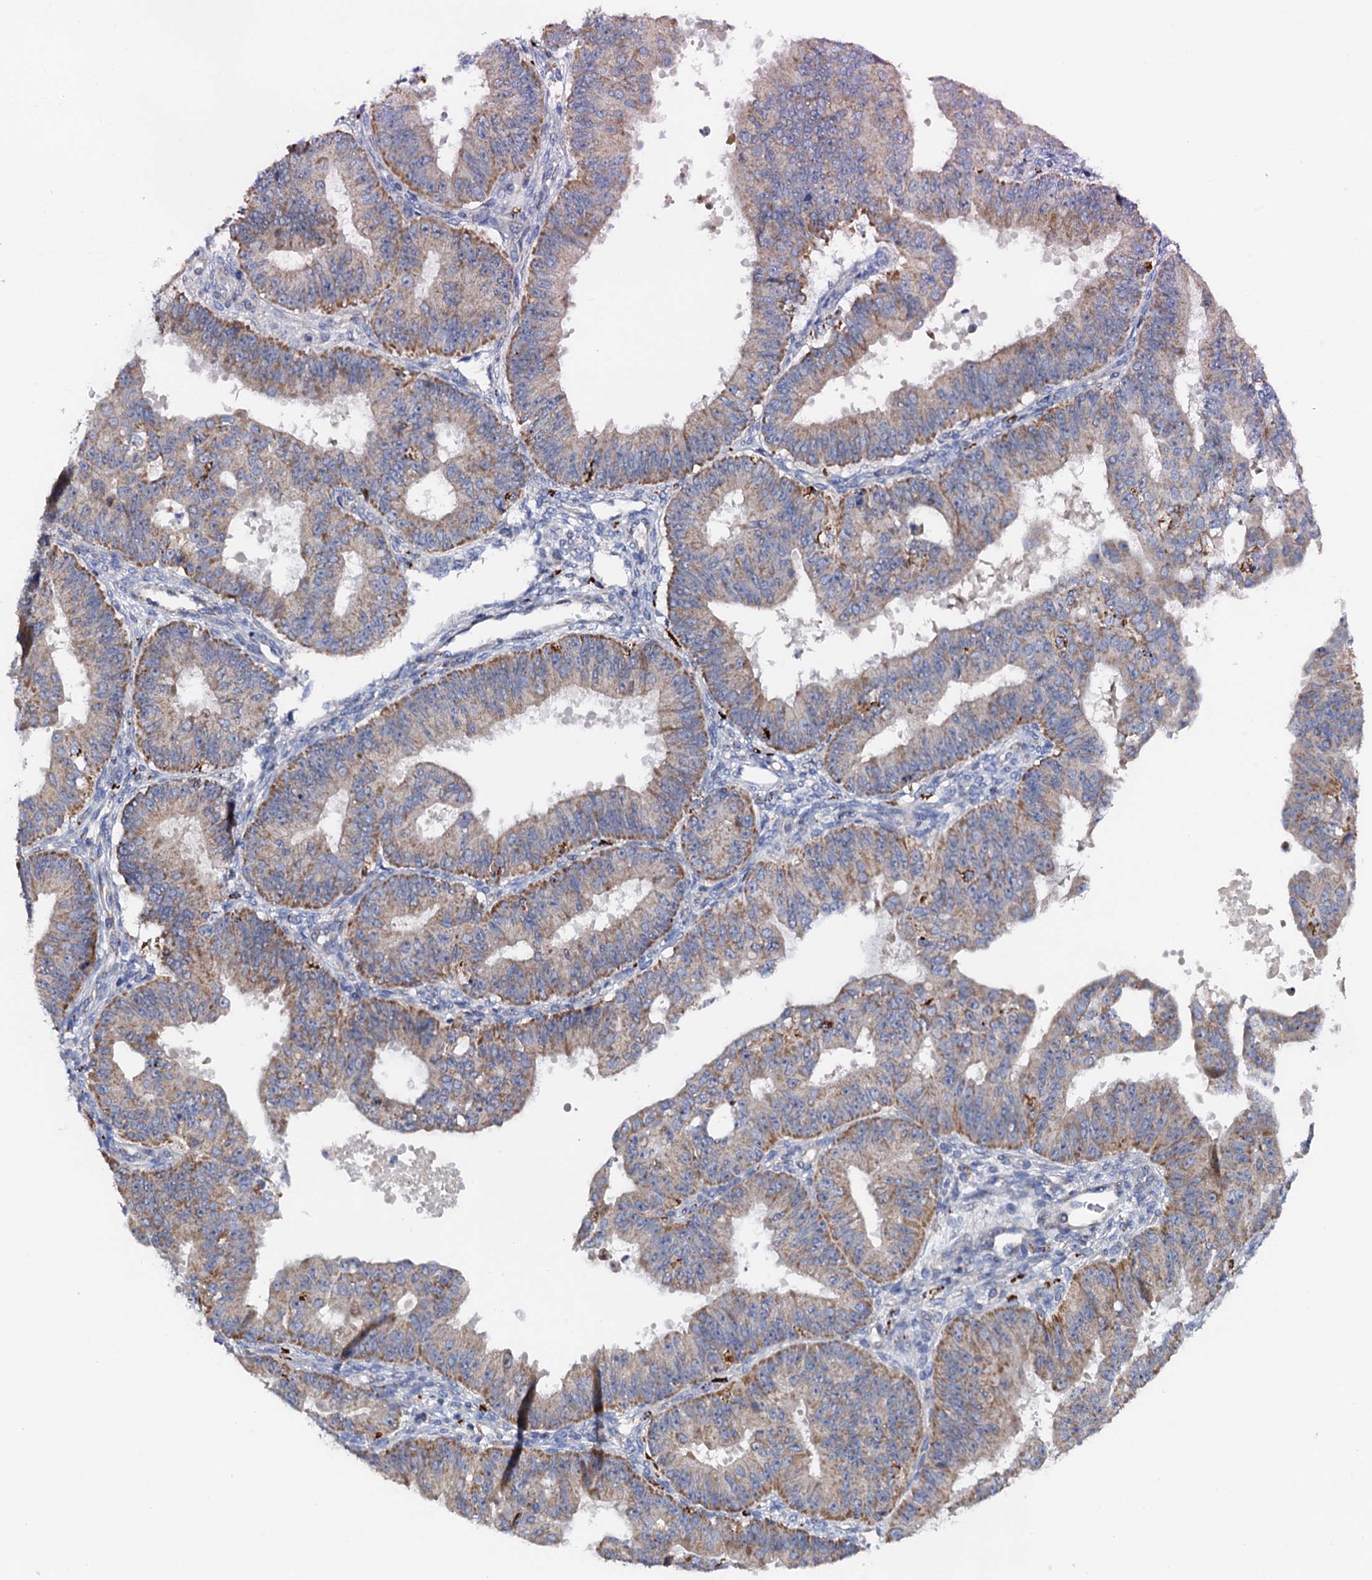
{"staining": {"intensity": "moderate", "quantity": ">75%", "location": "cytoplasmic/membranous"}, "tissue": "ovarian cancer", "cell_type": "Tumor cells", "image_type": "cancer", "snomed": [{"axis": "morphology", "description": "Carcinoma, endometroid"}, {"axis": "topography", "description": "Appendix"}, {"axis": "topography", "description": "Ovary"}], "caption": "Protein analysis of endometroid carcinoma (ovarian) tissue displays moderate cytoplasmic/membranous expression in approximately >75% of tumor cells. (IHC, brightfield microscopy, high magnification).", "gene": "MRPL48", "patient": {"sex": "female", "age": 42}}